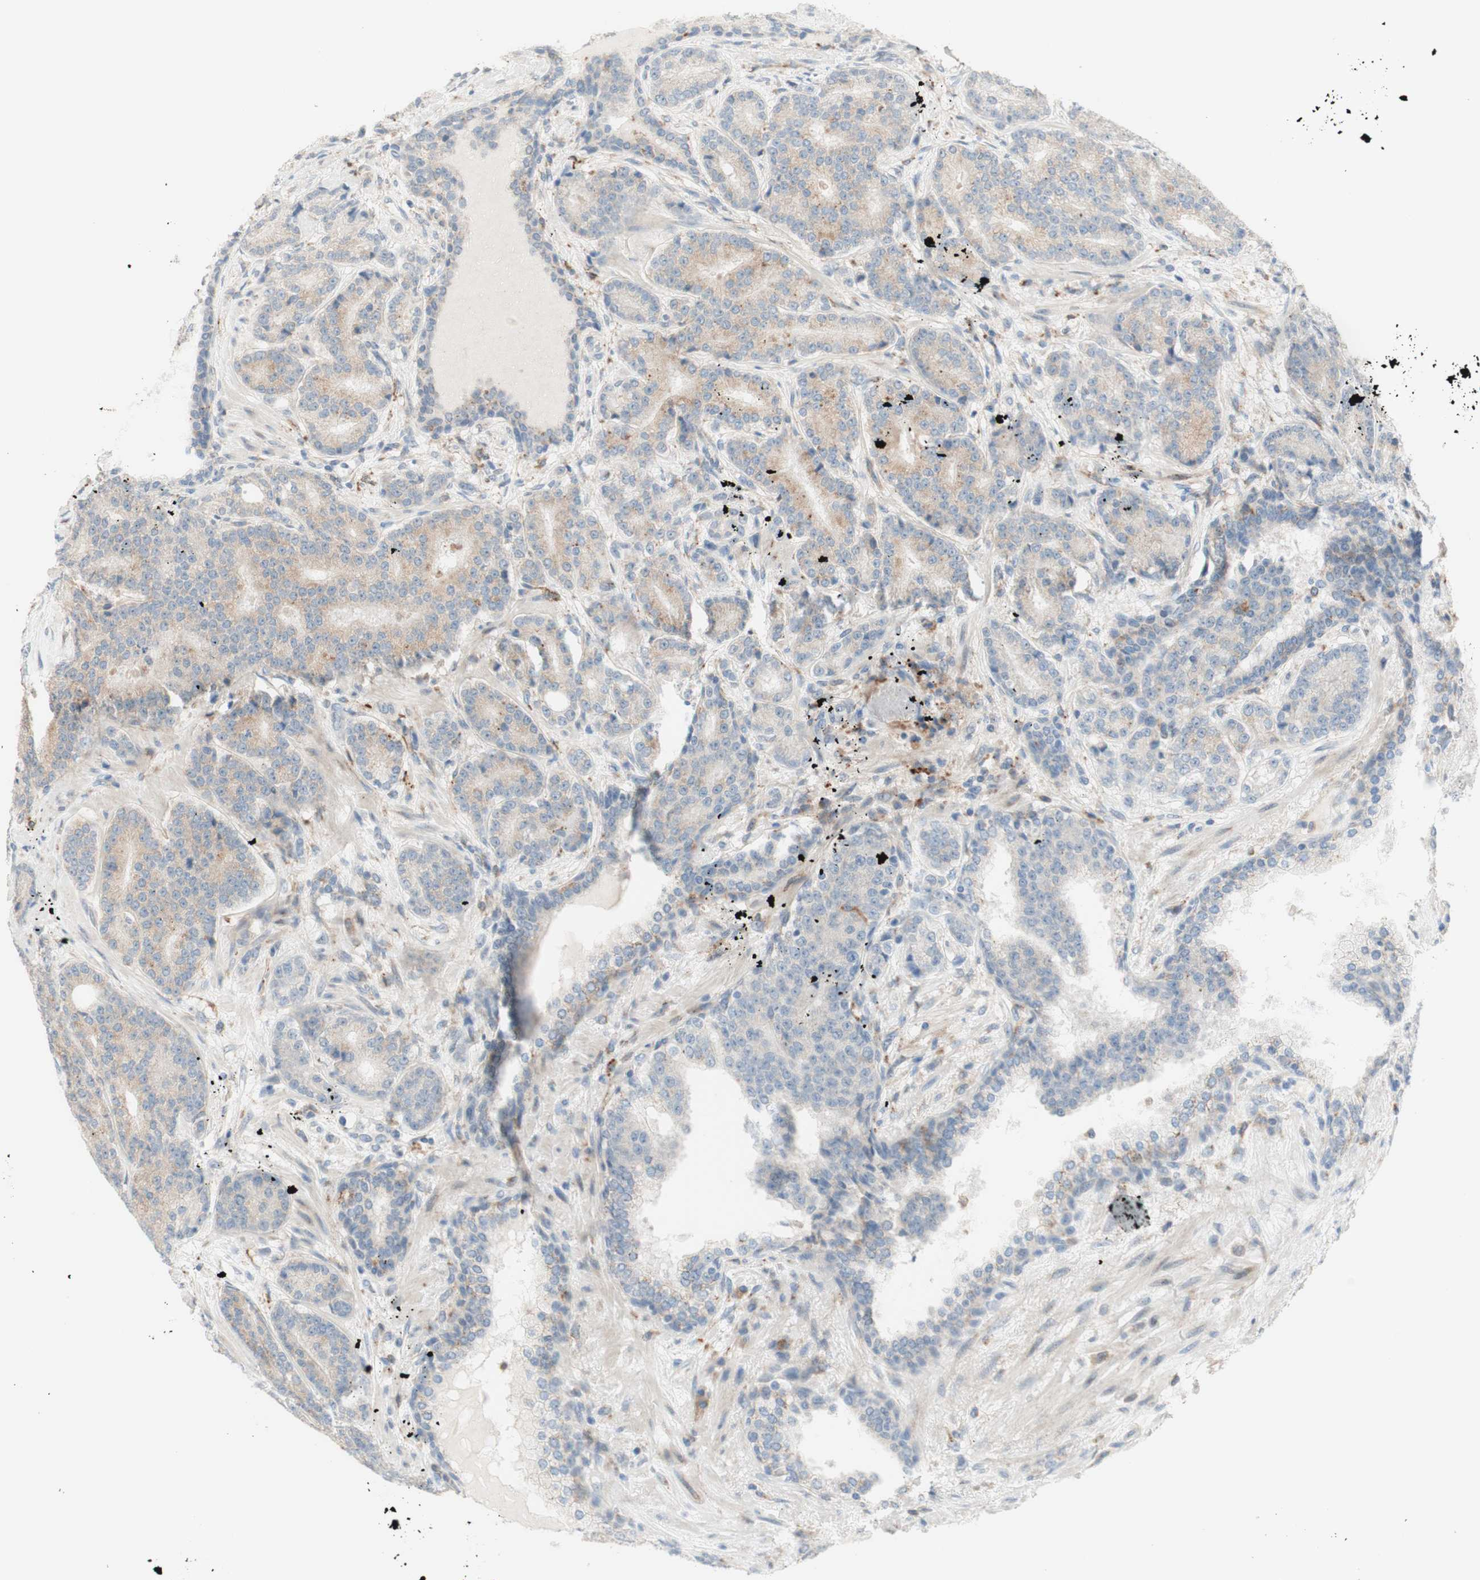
{"staining": {"intensity": "weak", "quantity": ">75%", "location": "cytoplasmic/membranous"}, "tissue": "prostate cancer", "cell_type": "Tumor cells", "image_type": "cancer", "snomed": [{"axis": "morphology", "description": "Adenocarcinoma, High grade"}, {"axis": "topography", "description": "Prostate"}], "caption": "Protein expression by immunohistochemistry (IHC) exhibits weak cytoplasmic/membranous staining in about >75% of tumor cells in high-grade adenocarcinoma (prostate). (brown staining indicates protein expression, while blue staining denotes nuclei).", "gene": "GAPT", "patient": {"sex": "male", "age": 61}}